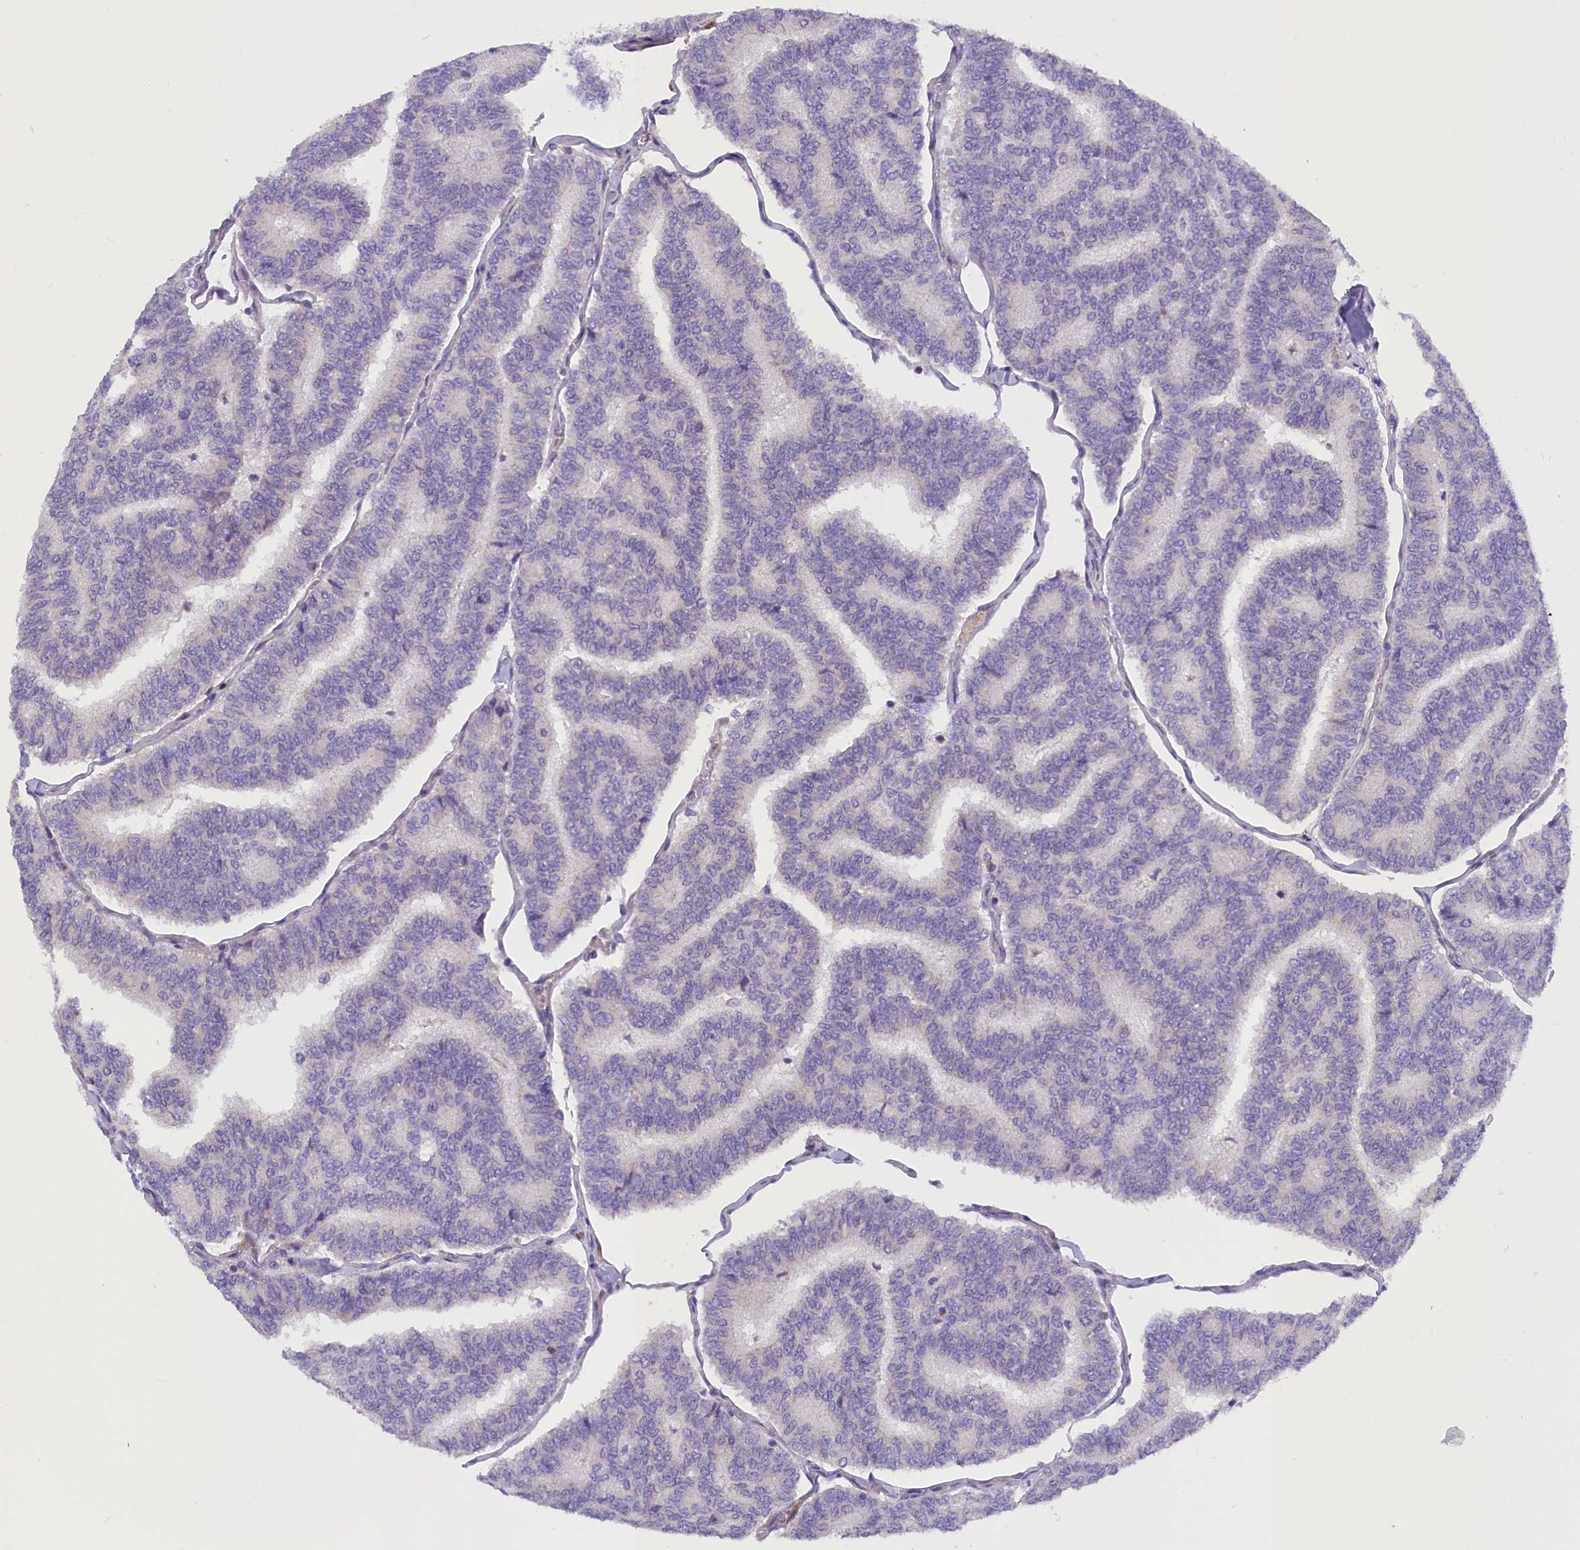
{"staining": {"intensity": "negative", "quantity": "none", "location": "none"}, "tissue": "thyroid cancer", "cell_type": "Tumor cells", "image_type": "cancer", "snomed": [{"axis": "morphology", "description": "Papillary adenocarcinoma, NOS"}, {"axis": "topography", "description": "Thyroid gland"}], "caption": "Tumor cells show no significant protein staining in thyroid cancer.", "gene": "MED20", "patient": {"sex": "female", "age": 35}}